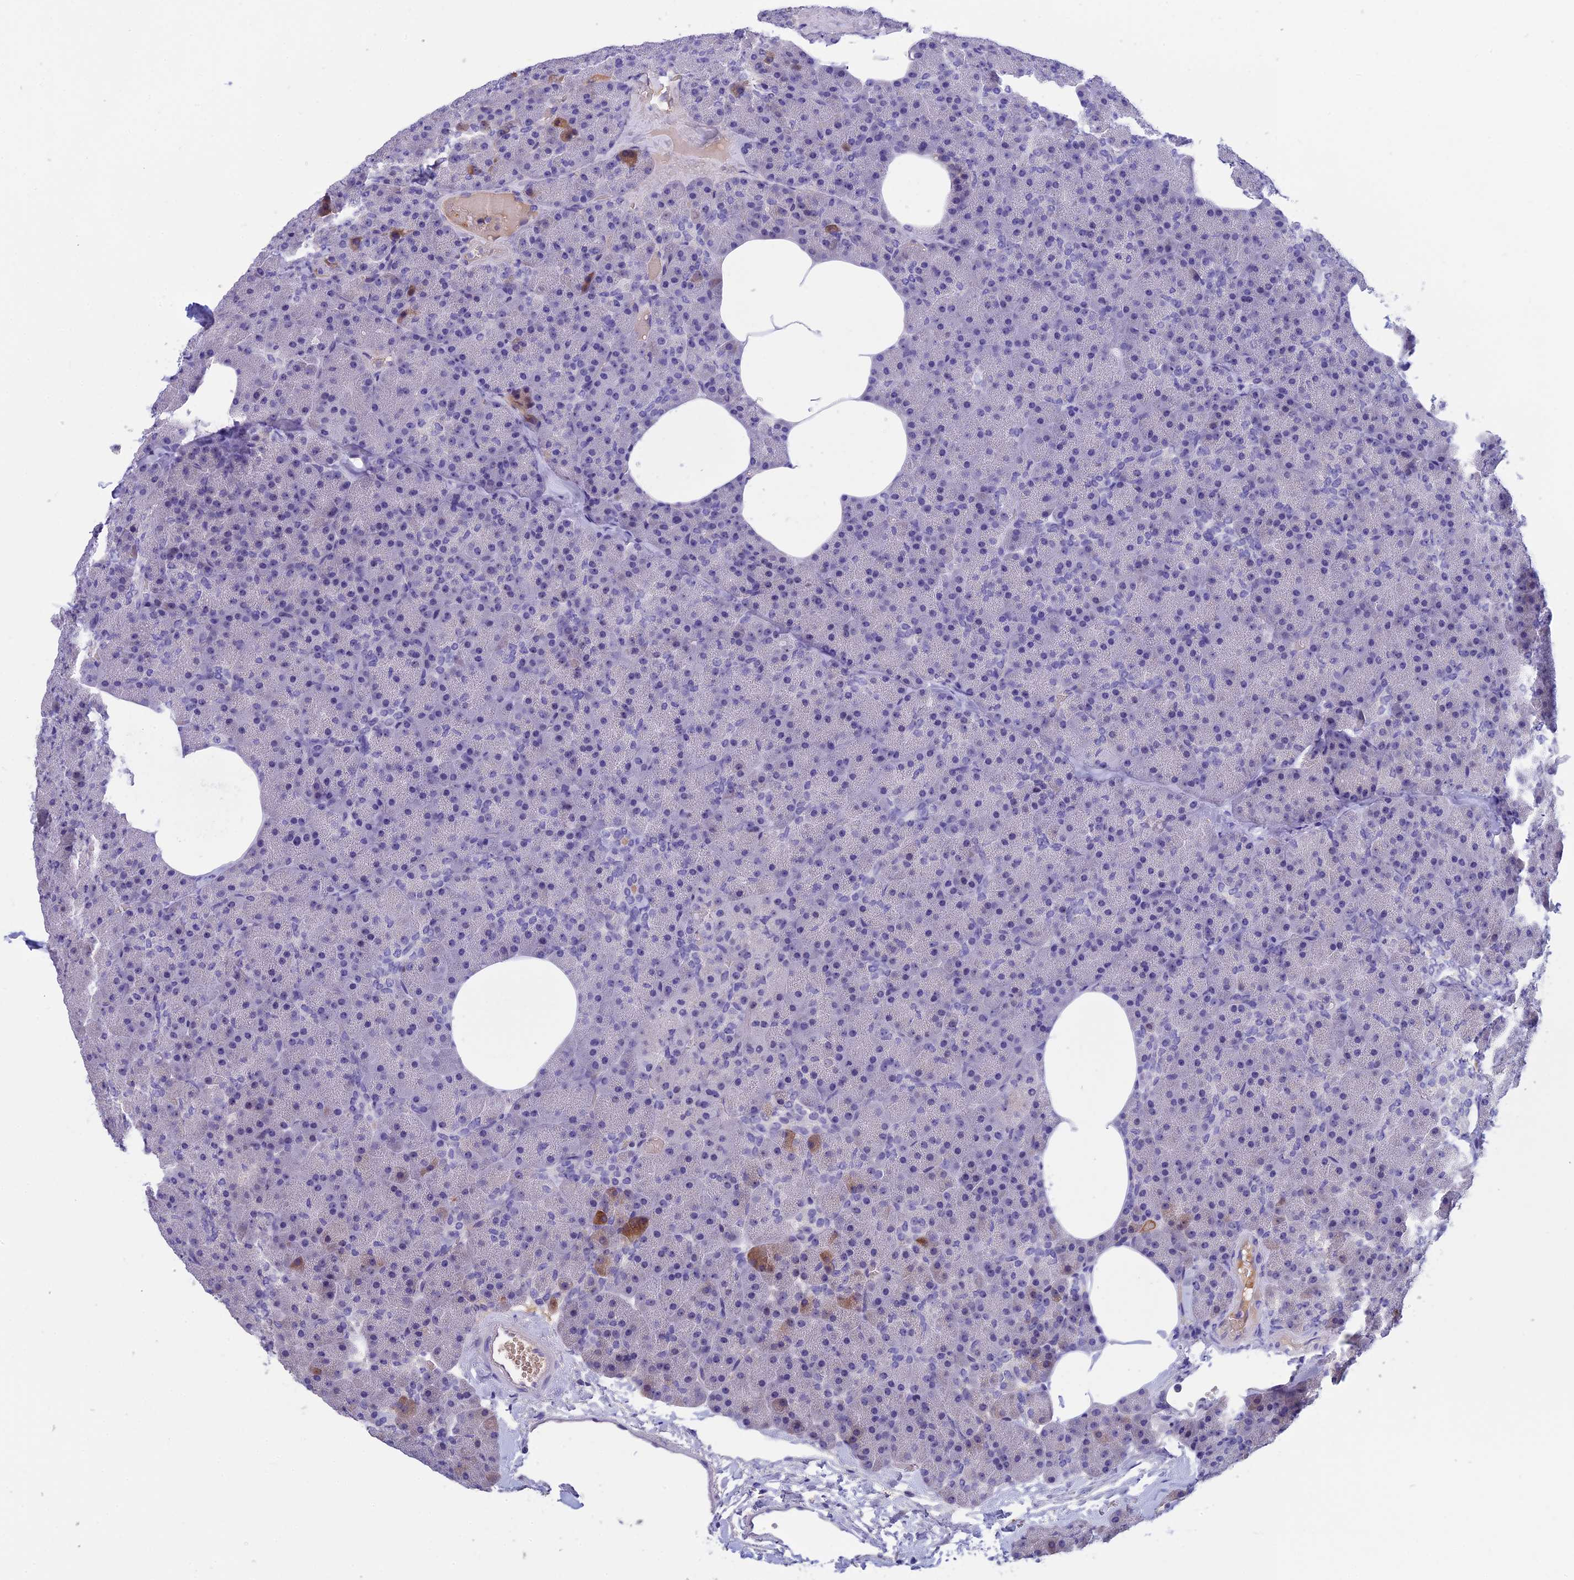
{"staining": {"intensity": "moderate", "quantity": "<25%", "location": "cytoplasmic/membranous"}, "tissue": "pancreas", "cell_type": "Exocrine glandular cells", "image_type": "normal", "snomed": [{"axis": "morphology", "description": "Normal tissue, NOS"}, {"axis": "morphology", "description": "Carcinoid, malignant, NOS"}, {"axis": "topography", "description": "Pancreas"}], "caption": "The micrograph shows immunohistochemical staining of benign pancreas. There is moderate cytoplasmic/membranous staining is identified in approximately <25% of exocrine glandular cells.", "gene": "KNOP1", "patient": {"sex": "female", "age": 35}}